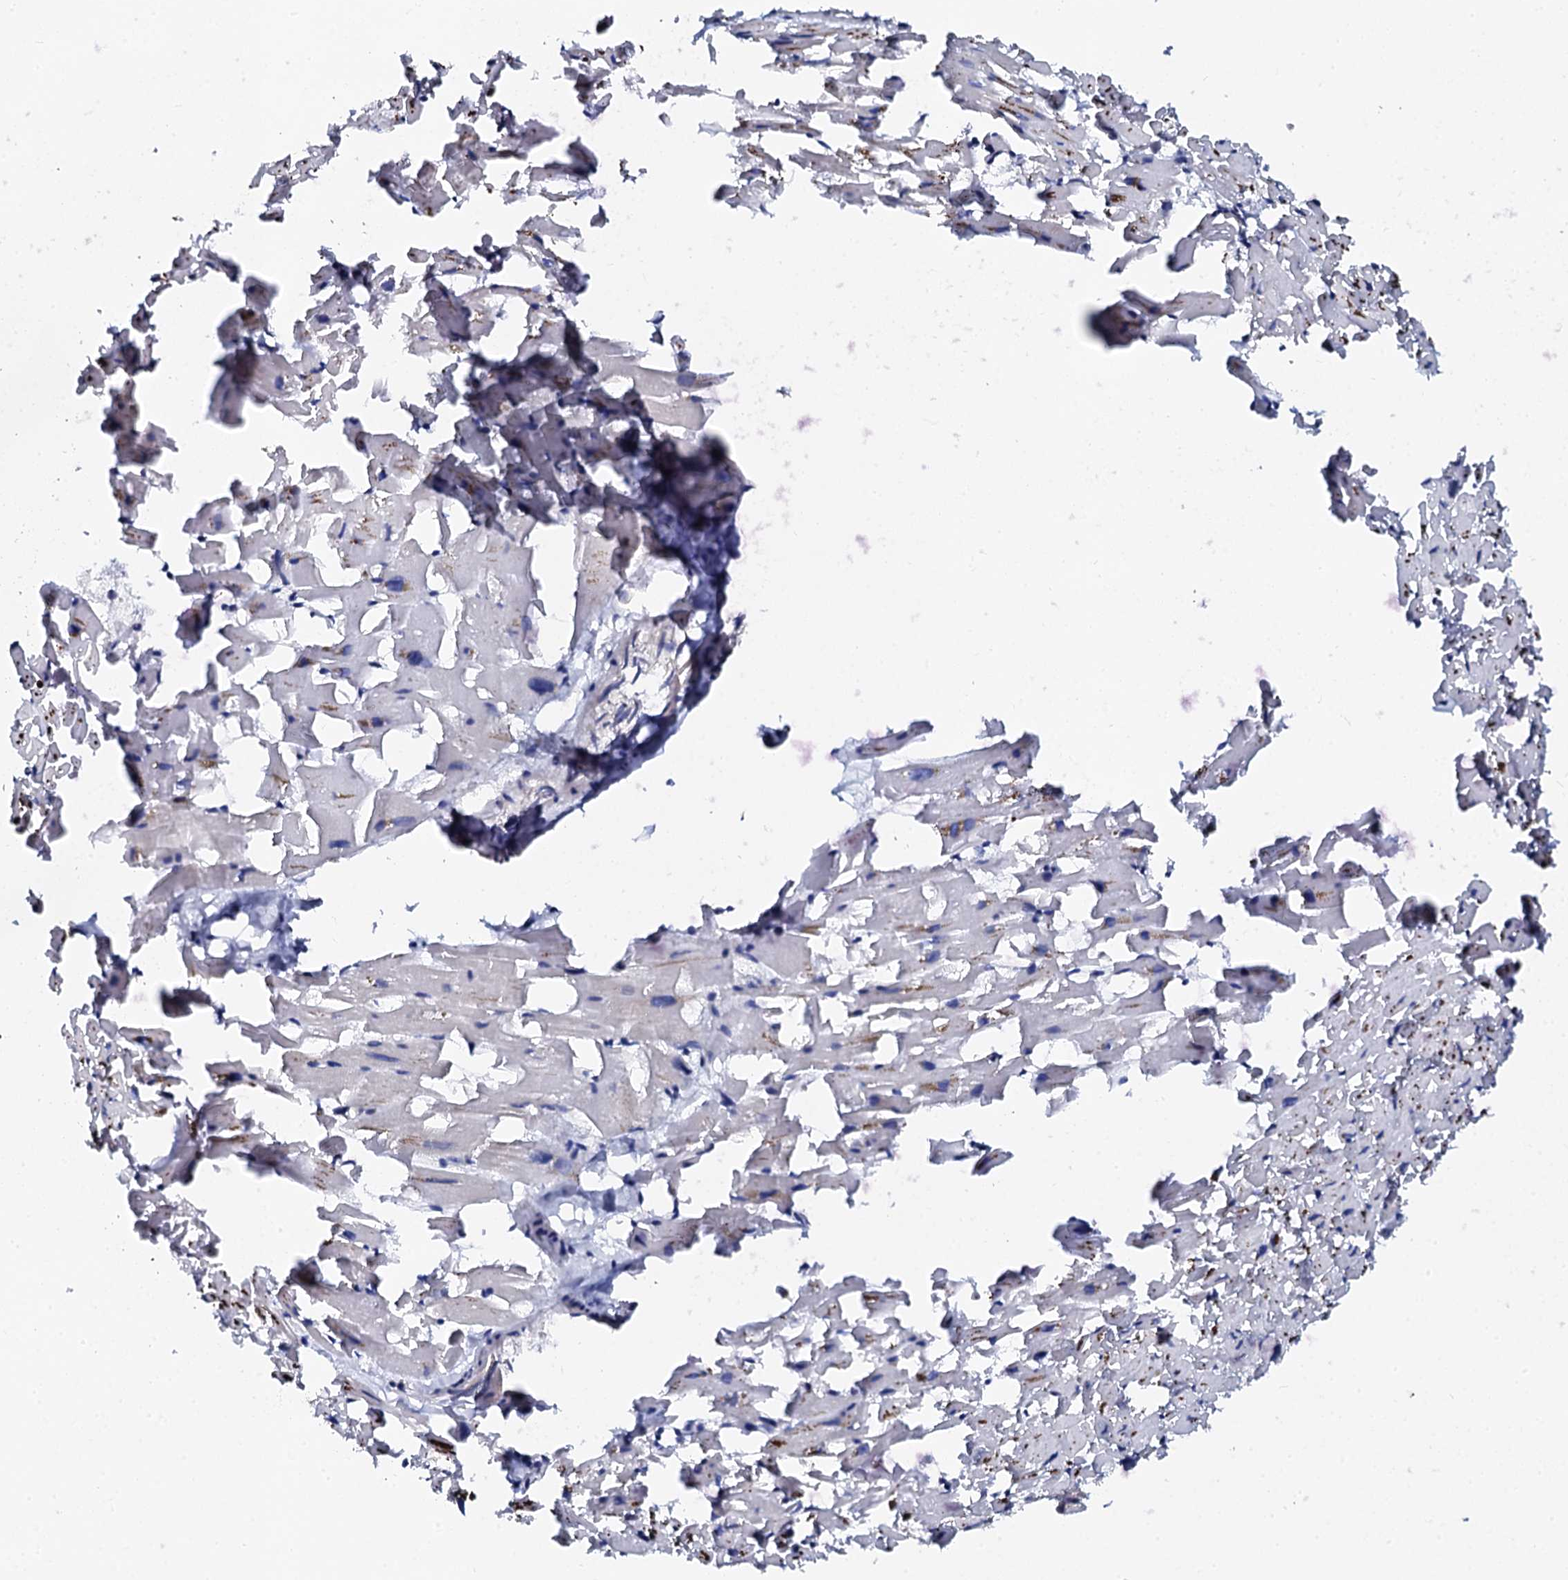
{"staining": {"intensity": "negative", "quantity": "none", "location": "none"}, "tissue": "heart muscle", "cell_type": "Cardiomyocytes", "image_type": "normal", "snomed": [{"axis": "morphology", "description": "Normal tissue, NOS"}, {"axis": "topography", "description": "Heart"}], "caption": "Immunohistochemical staining of unremarkable heart muscle reveals no significant staining in cardiomyocytes. Nuclei are stained in blue.", "gene": "KLHL32", "patient": {"sex": "female", "age": 64}}